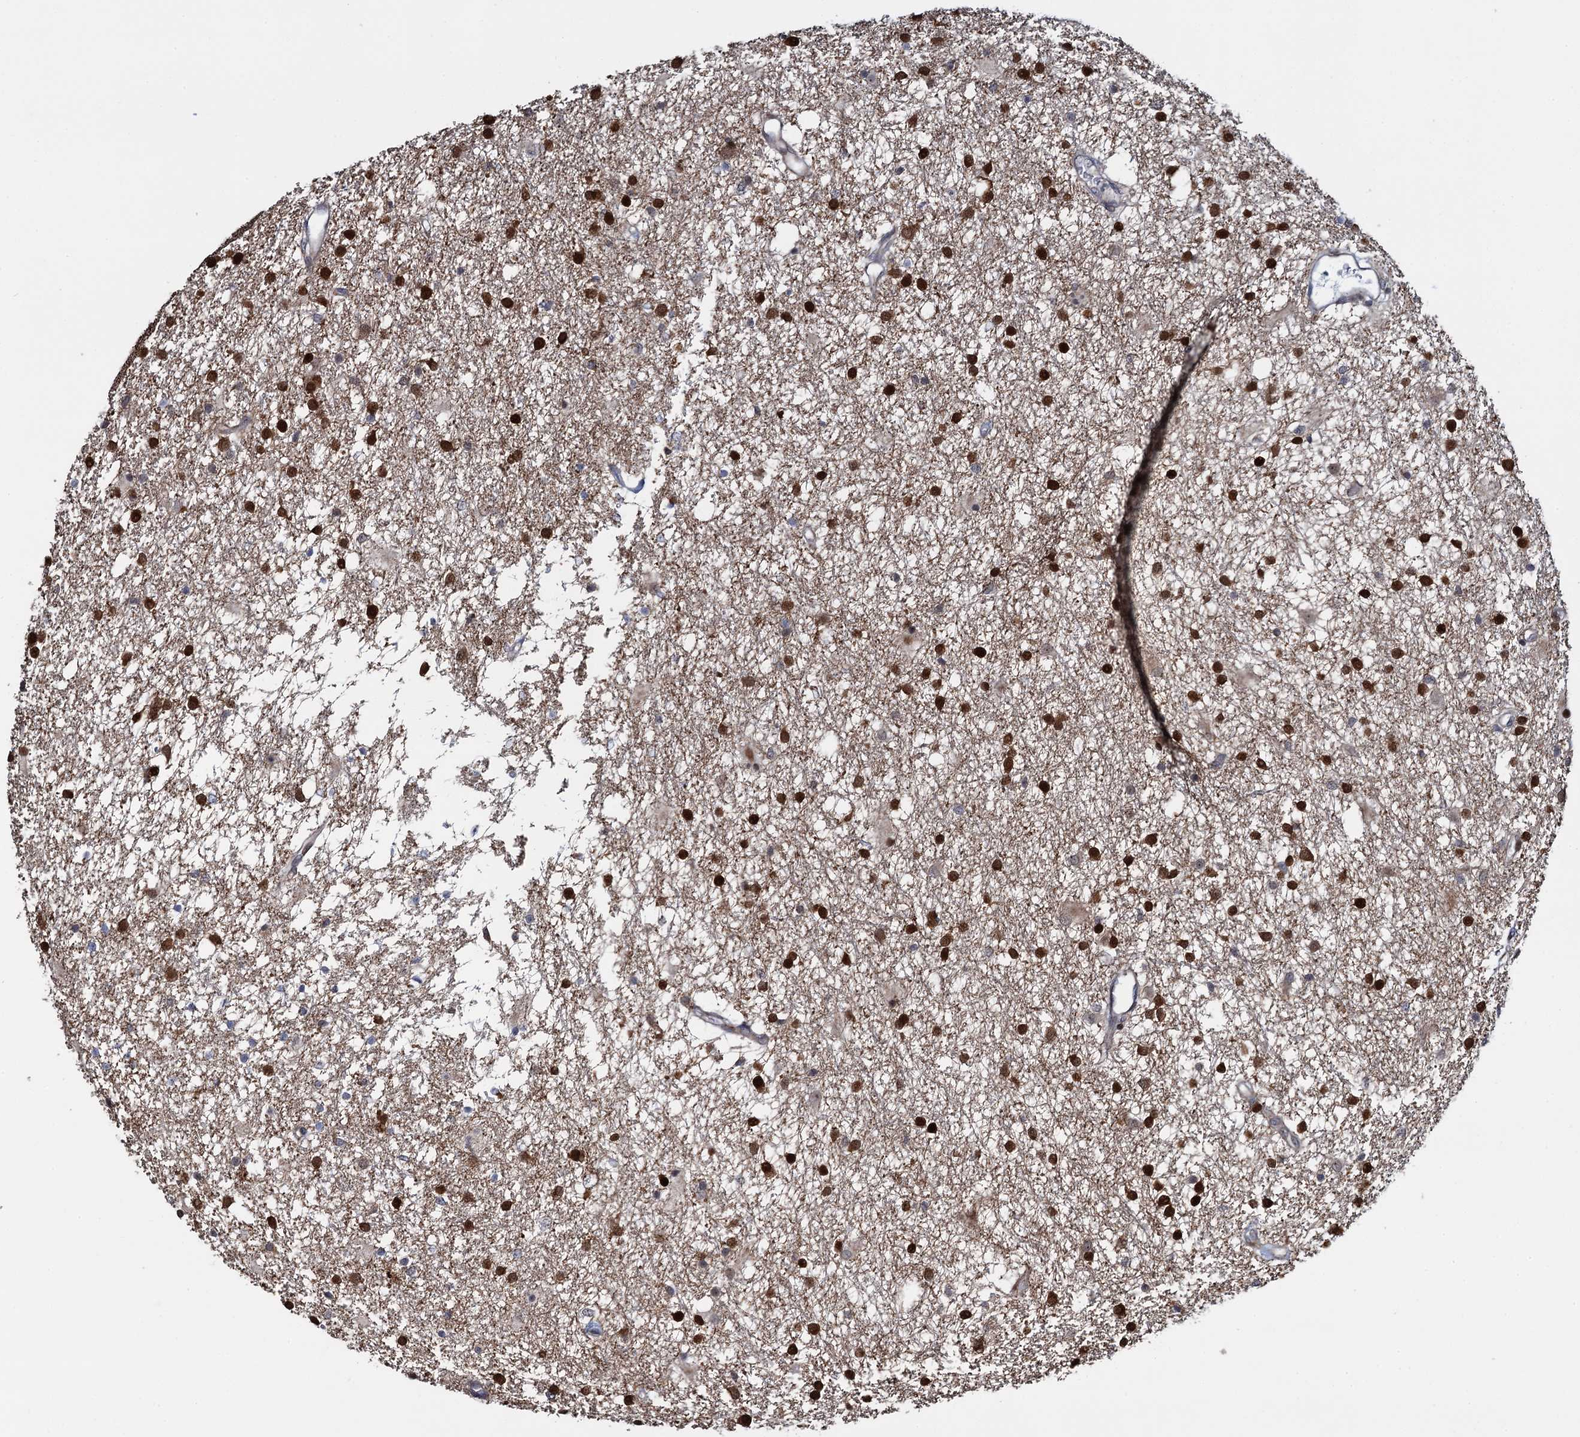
{"staining": {"intensity": "strong", "quantity": ">75%", "location": "cytoplasmic/membranous,nuclear"}, "tissue": "glioma", "cell_type": "Tumor cells", "image_type": "cancer", "snomed": [{"axis": "morphology", "description": "Glioma, malignant, High grade"}, {"axis": "topography", "description": "Brain"}], "caption": "Immunohistochemistry histopathology image of human malignant glioma (high-grade) stained for a protein (brown), which demonstrates high levels of strong cytoplasmic/membranous and nuclear staining in about >75% of tumor cells.", "gene": "CCDC102A", "patient": {"sex": "male", "age": 77}}